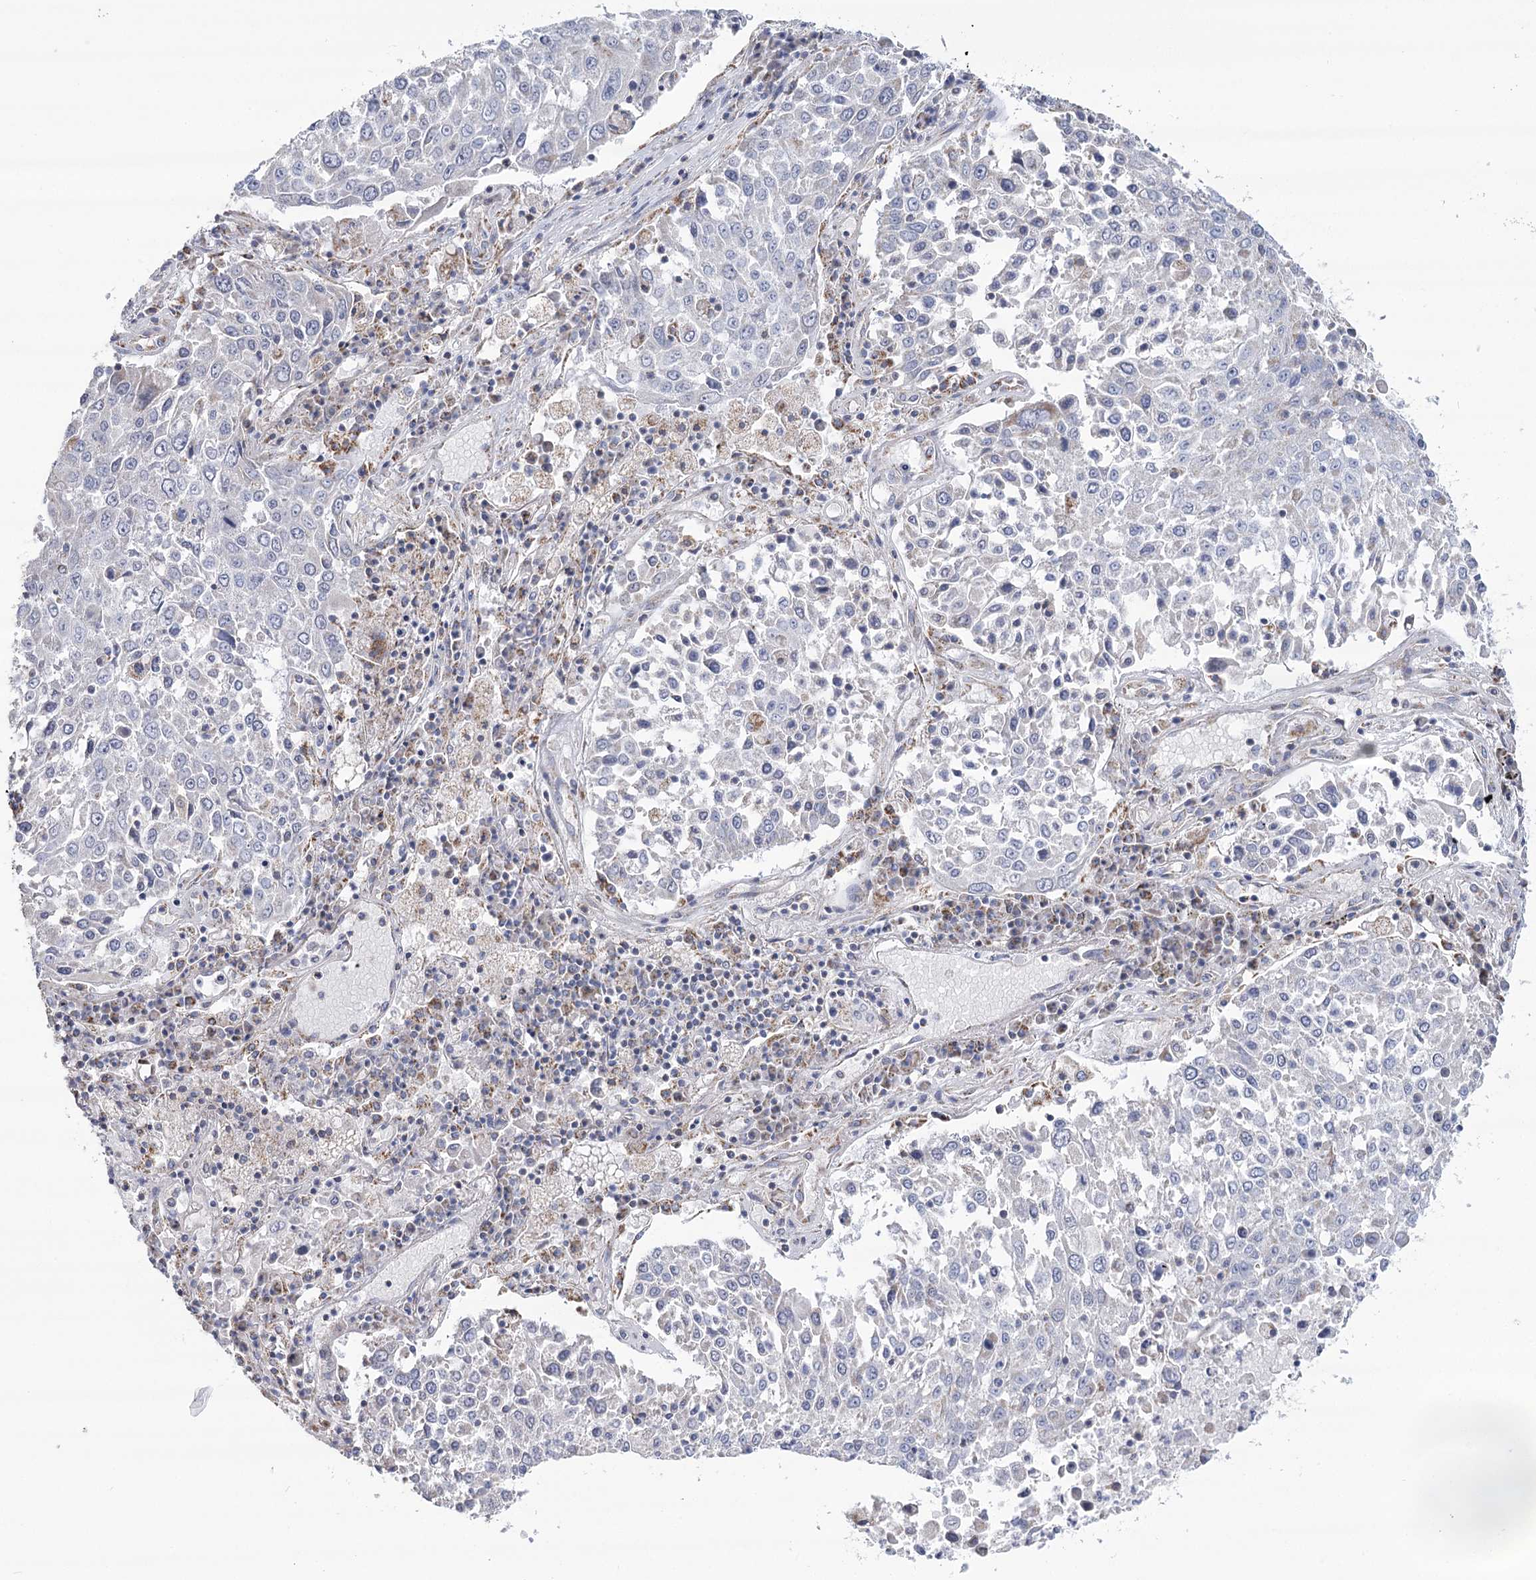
{"staining": {"intensity": "negative", "quantity": "none", "location": "none"}, "tissue": "lung cancer", "cell_type": "Tumor cells", "image_type": "cancer", "snomed": [{"axis": "morphology", "description": "Squamous cell carcinoma, NOS"}, {"axis": "topography", "description": "Lung"}], "caption": "An image of human lung cancer (squamous cell carcinoma) is negative for staining in tumor cells.", "gene": "SNX7", "patient": {"sex": "male", "age": 65}}